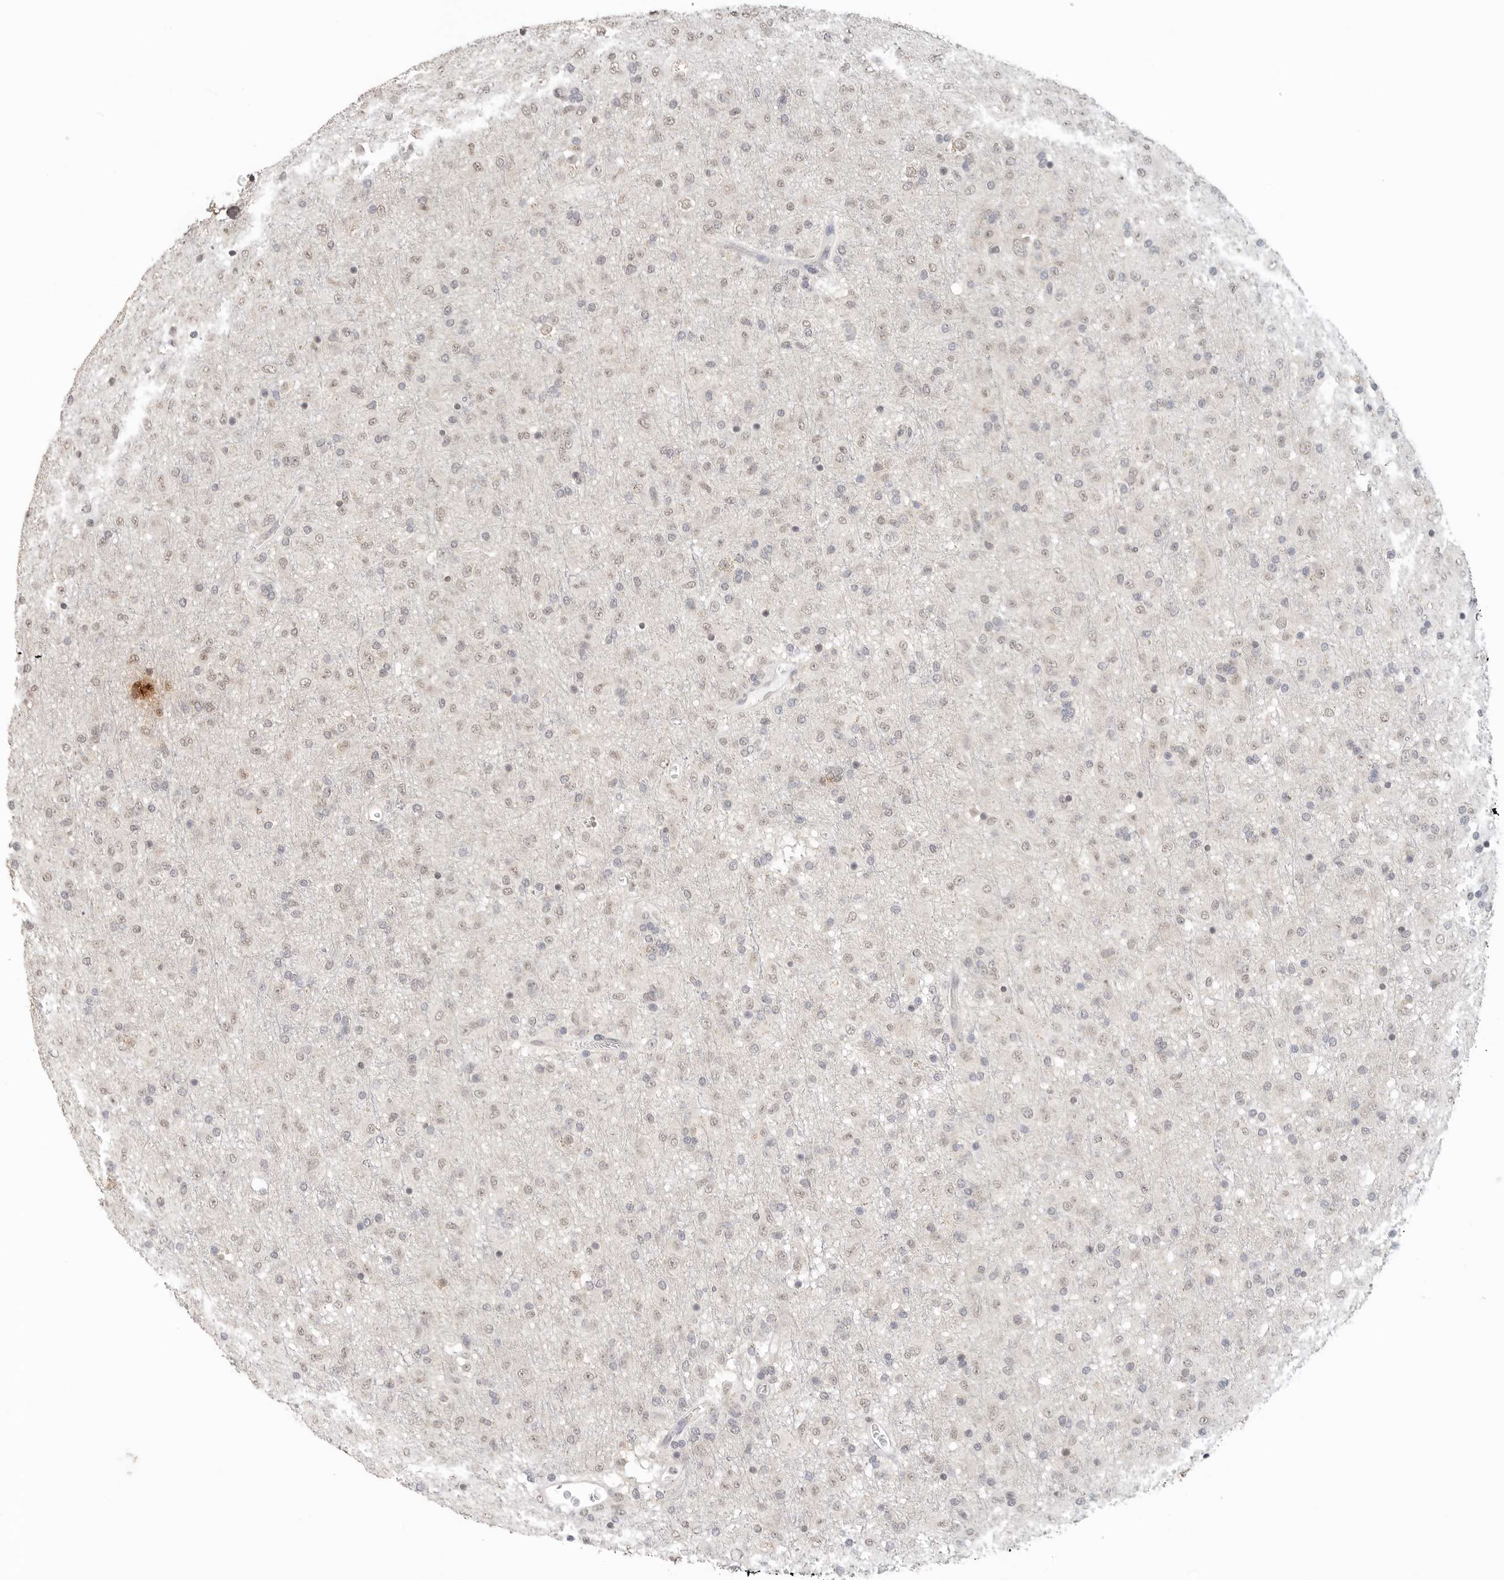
{"staining": {"intensity": "weak", "quantity": "<25%", "location": "nuclear"}, "tissue": "glioma", "cell_type": "Tumor cells", "image_type": "cancer", "snomed": [{"axis": "morphology", "description": "Glioma, malignant, Low grade"}, {"axis": "topography", "description": "Brain"}], "caption": "This micrograph is of malignant low-grade glioma stained with IHC to label a protein in brown with the nuclei are counter-stained blue. There is no positivity in tumor cells.", "gene": "METAP1", "patient": {"sex": "male", "age": 65}}